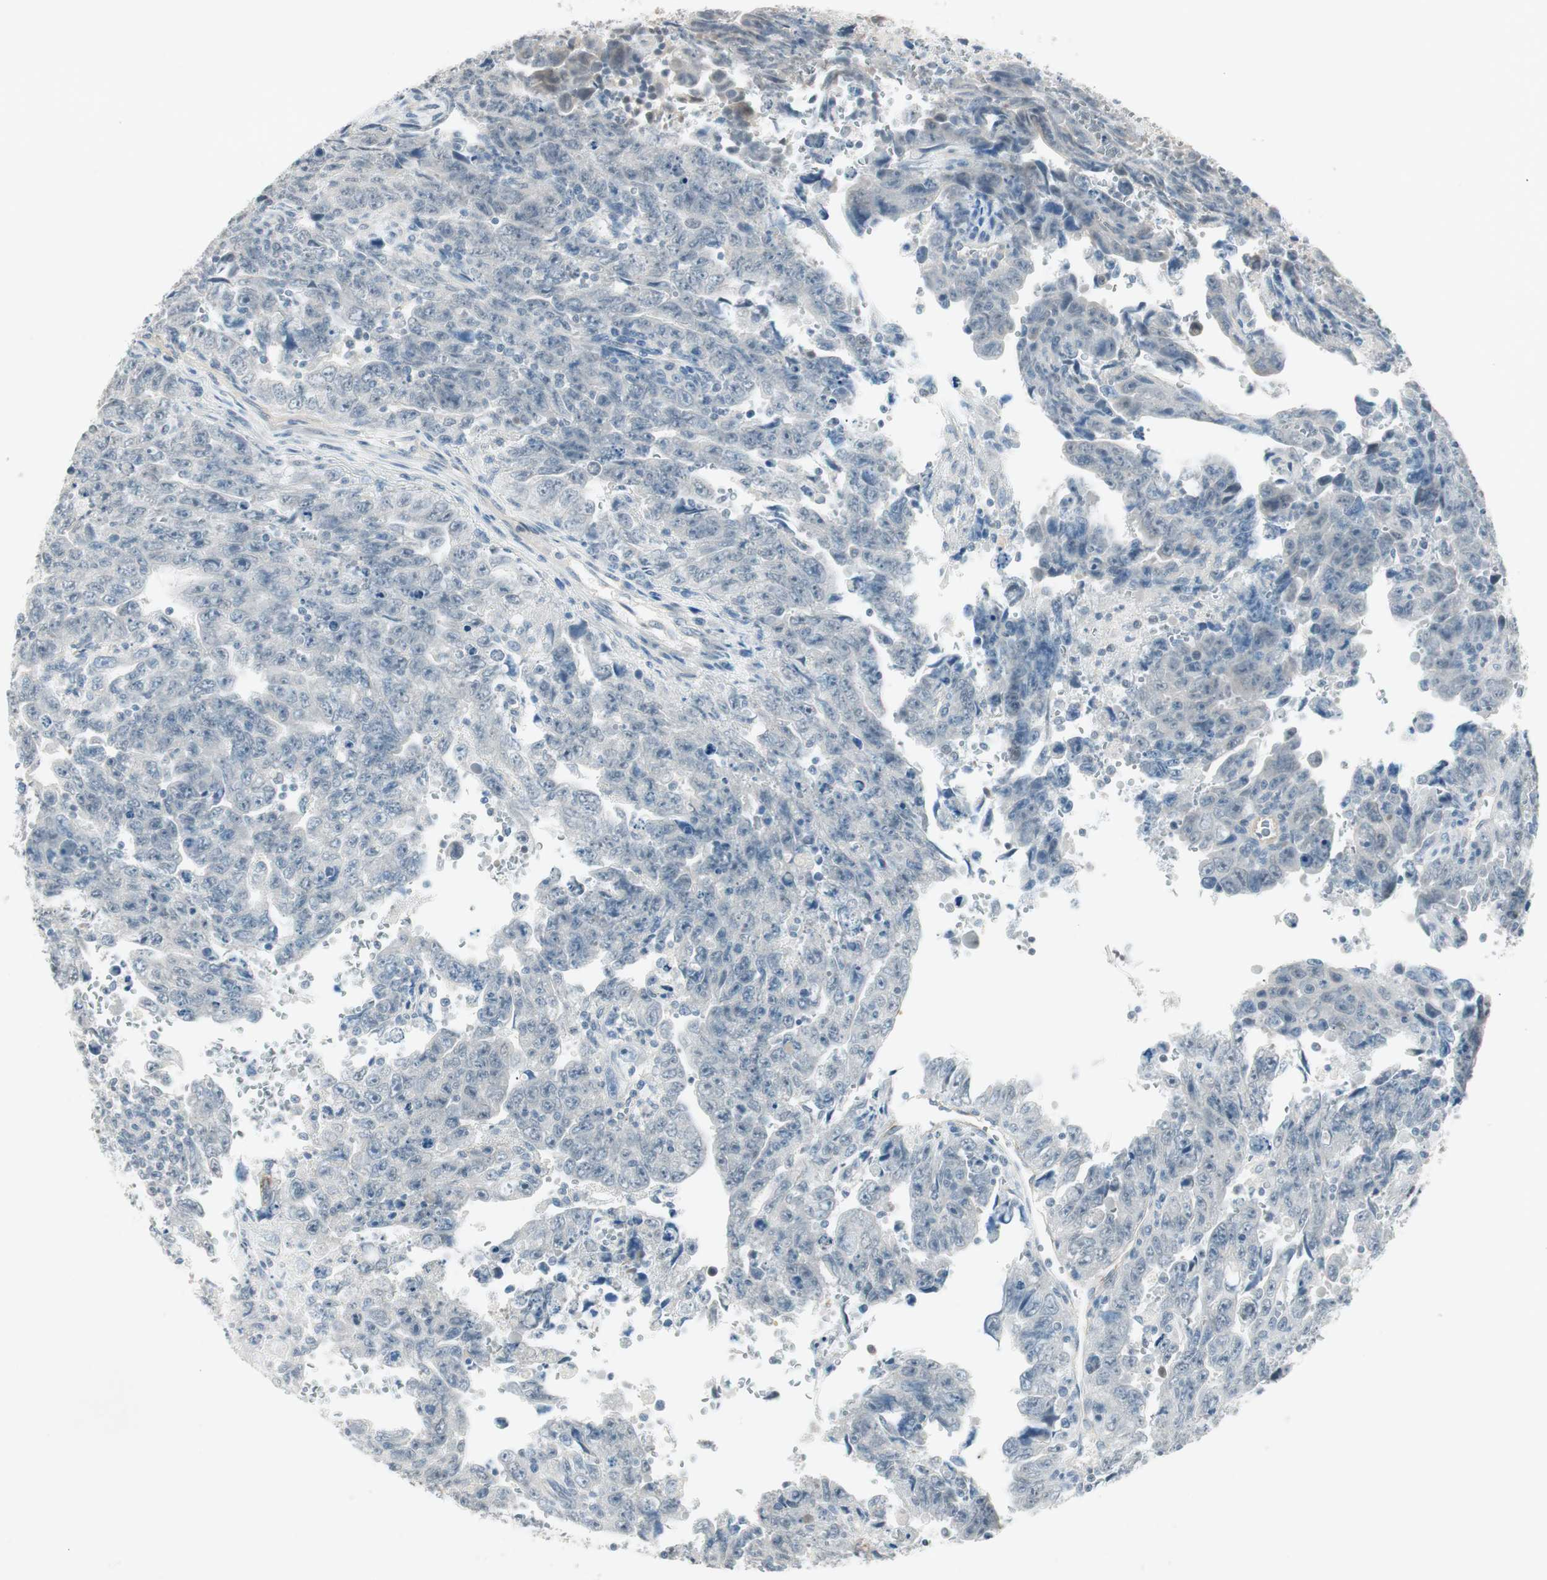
{"staining": {"intensity": "weak", "quantity": "<25%", "location": "cytoplasmic/membranous"}, "tissue": "testis cancer", "cell_type": "Tumor cells", "image_type": "cancer", "snomed": [{"axis": "morphology", "description": "Carcinoma, Embryonal, NOS"}, {"axis": "topography", "description": "Testis"}], "caption": "Tumor cells are negative for brown protein staining in testis cancer.", "gene": "ITGB4", "patient": {"sex": "male", "age": 28}}